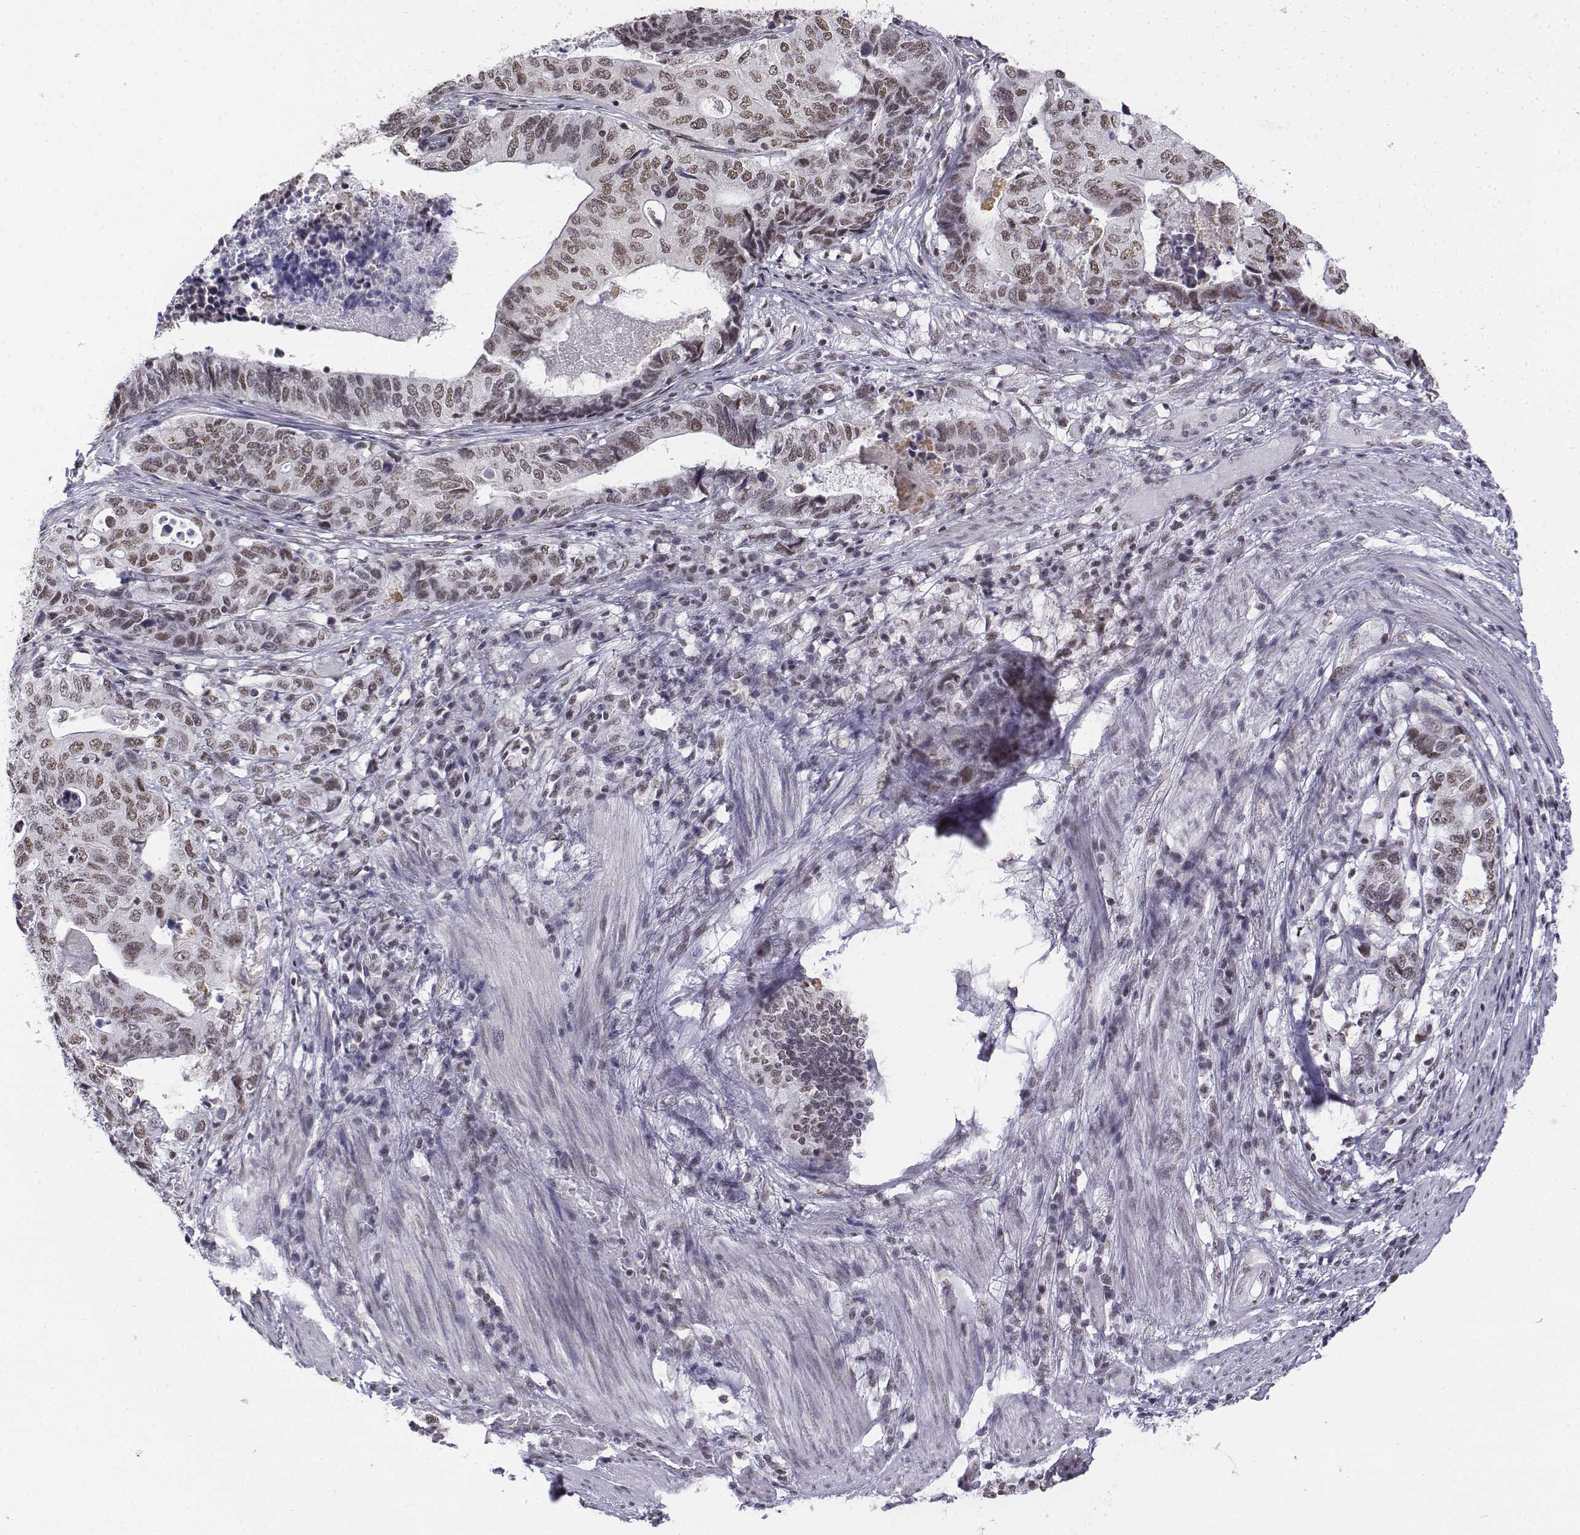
{"staining": {"intensity": "weak", "quantity": ">75%", "location": "nuclear"}, "tissue": "stomach cancer", "cell_type": "Tumor cells", "image_type": "cancer", "snomed": [{"axis": "morphology", "description": "Adenocarcinoma, NOS"}, {"axis": "topography", "description": "Stomach, upper"}], "caption": "Approximately >75% of tumor cells in human stomach cancer (adenocarcinoma) exhibit weak nuclear protein staining as visualized by brown immunohistochemical staining.", "gene": "SETD1A", "patient": {"sex": "female", "age": 67}}